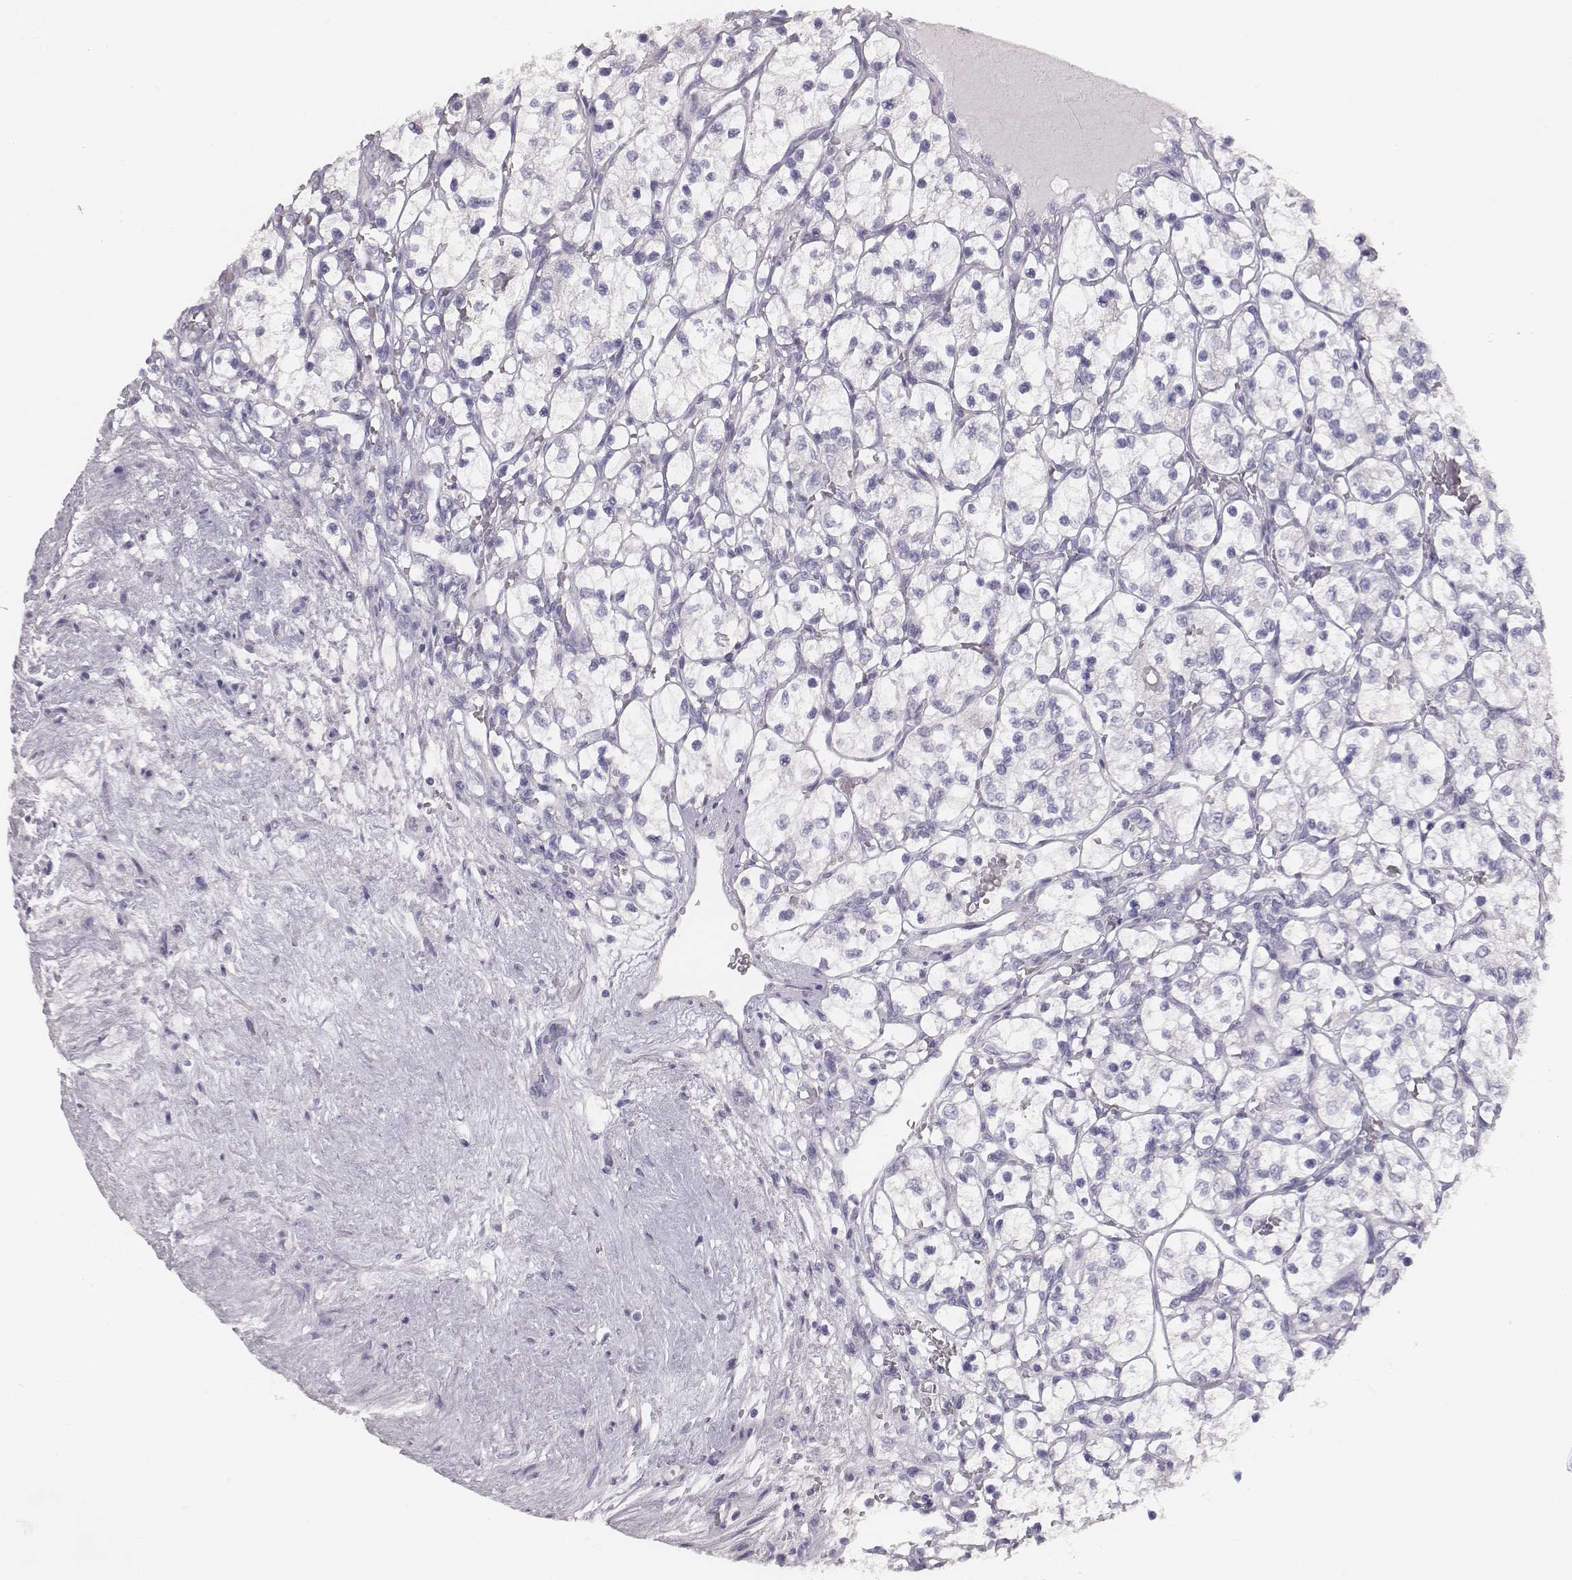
{"staining": {"intensity": "negative", "quantity": "none", "location": "none"}, "tissue": "renal cancer", "cell_type": "Tumor cells", "image_type": "cancer", "snomed": [{"axis": "morphology", "description": "Adenocarcinoma, NOS"}, {"axis": "topography", "description": "Kidney"}], "caption": "Human renal adenocarcinoma stained for a protein using immunohistochemistry (IHC) shows no staining in tumor cells.", "gene": "MYH6", "patient": {"sex": "female", "age": 69}}